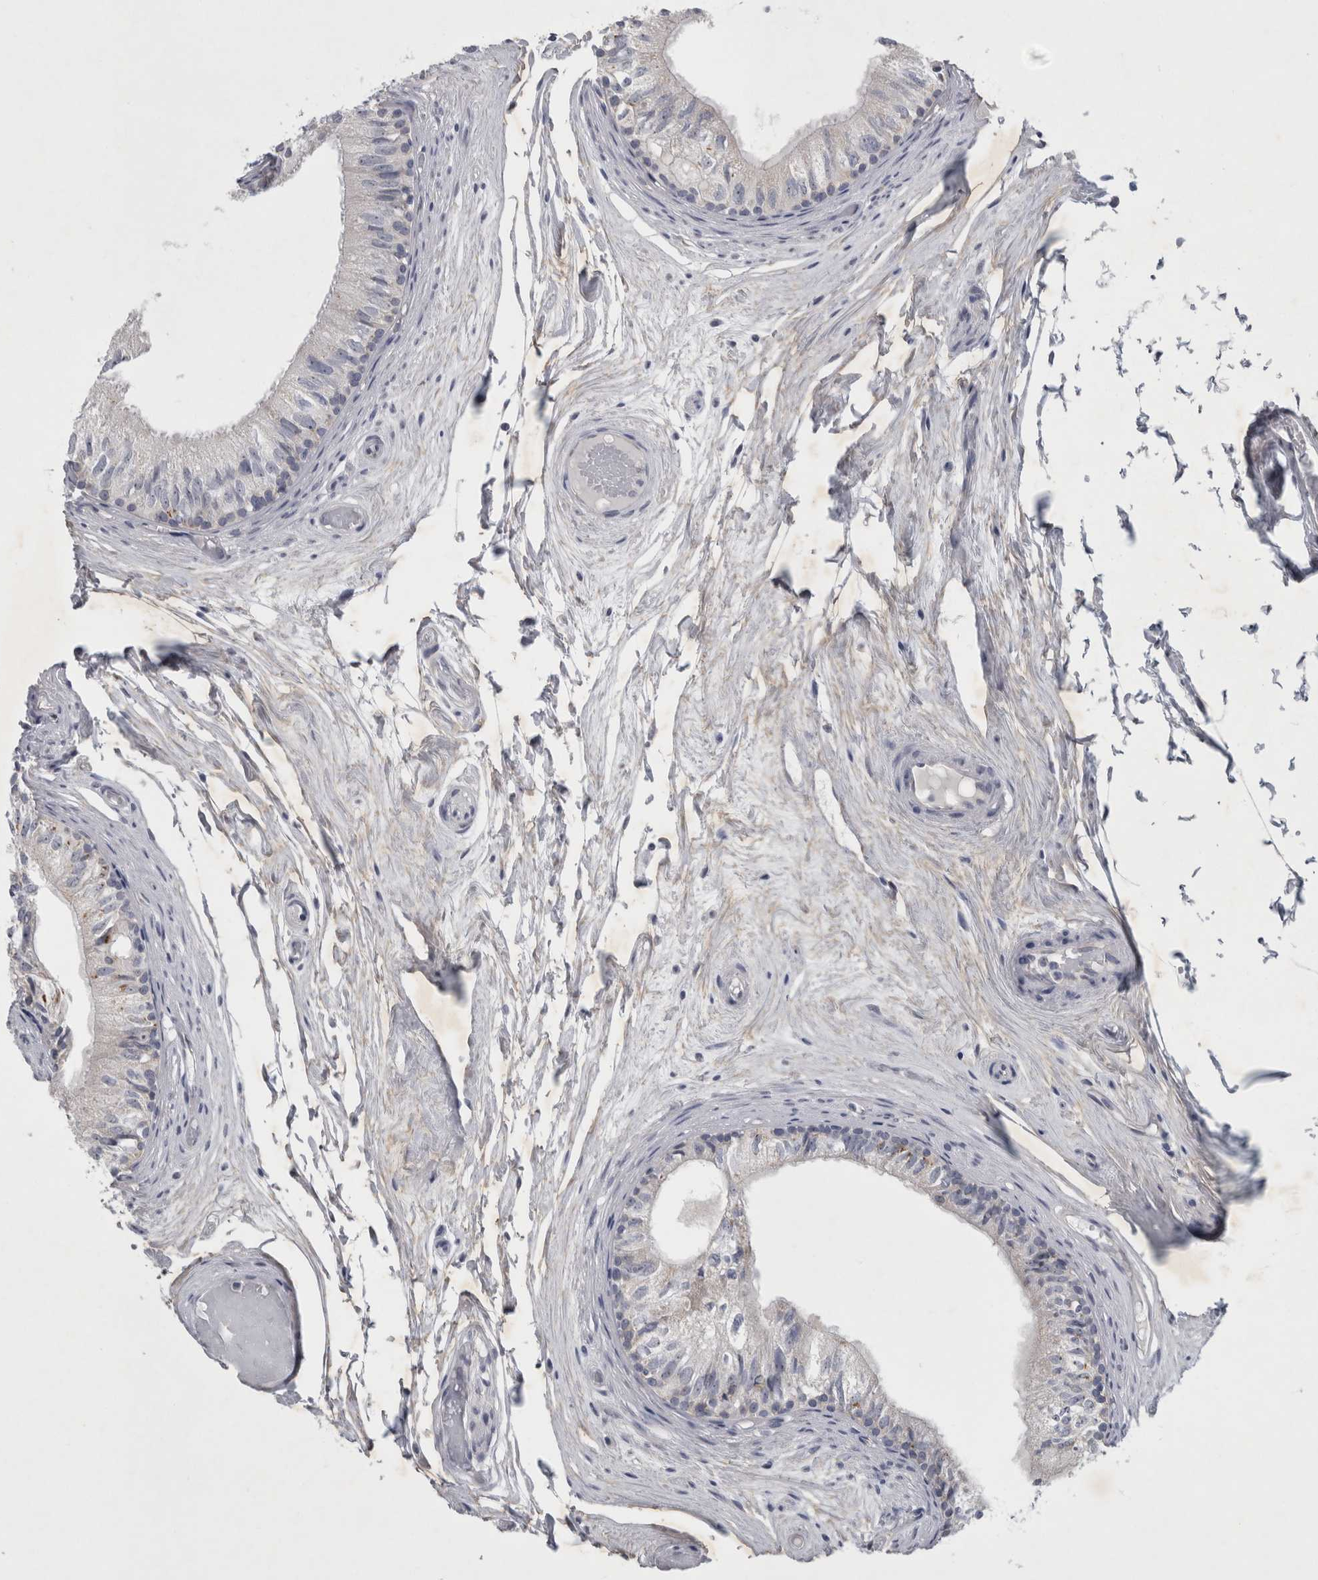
{"staining": {"intensity": "moderate", "quantity": "25%-75%", "location": "cytoplasmic/membranous"}, "tissue": "epididymis", "cell_type": "Glandular cells", "image_type": "normal", "snomed": [{"axis": "morphology", "description": "Normal tissue, NOS"}, {"axis": "topography", "description": "Epididymis"}], "caption": "Moderate cytoplasmic/membranous staining is identified in about 25%-75% of glandular cells in normal epididymis.", "gene": "FXYD7", "patient": {"sex": "male", "age": 79}}